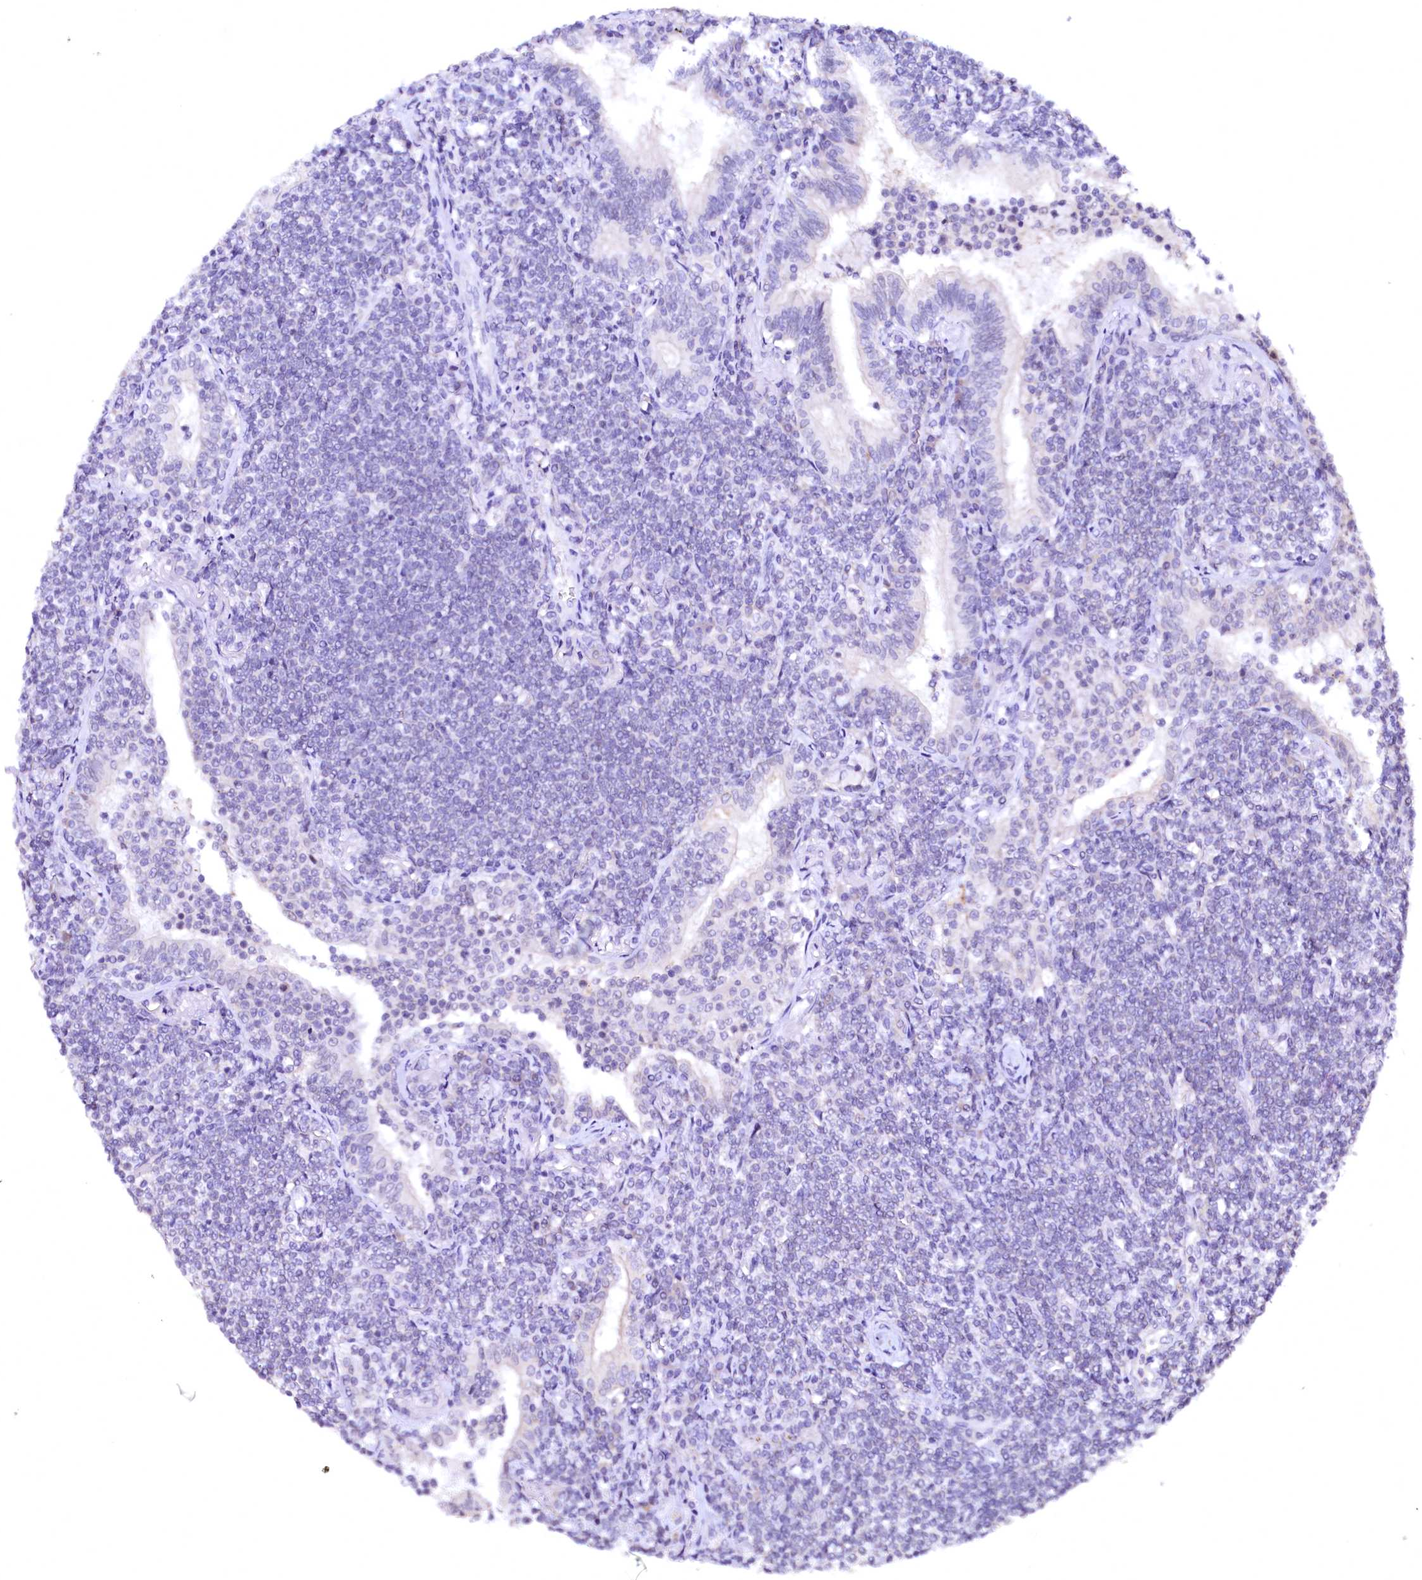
{"staining": {"intensity": "negative", "quantity": "none", "location": "none"}, "tissue": "lymphoma", "cell_type": "Tumor cells", "image_type": "cancer", "snomed": [{"axis": "morphology", "description": "Malignant lymphoma, non-Hodgkin's type, Low grade"}, {"axis": "topography", "description": "Lung"}], "caption": "Immunohistochemistry of malignant lymphoma, non-Hodgkin's type (low-grade) displays no expression in tumor cells.", "gene": "NALF1", "patient": {"sex": "female", "age": 71}}